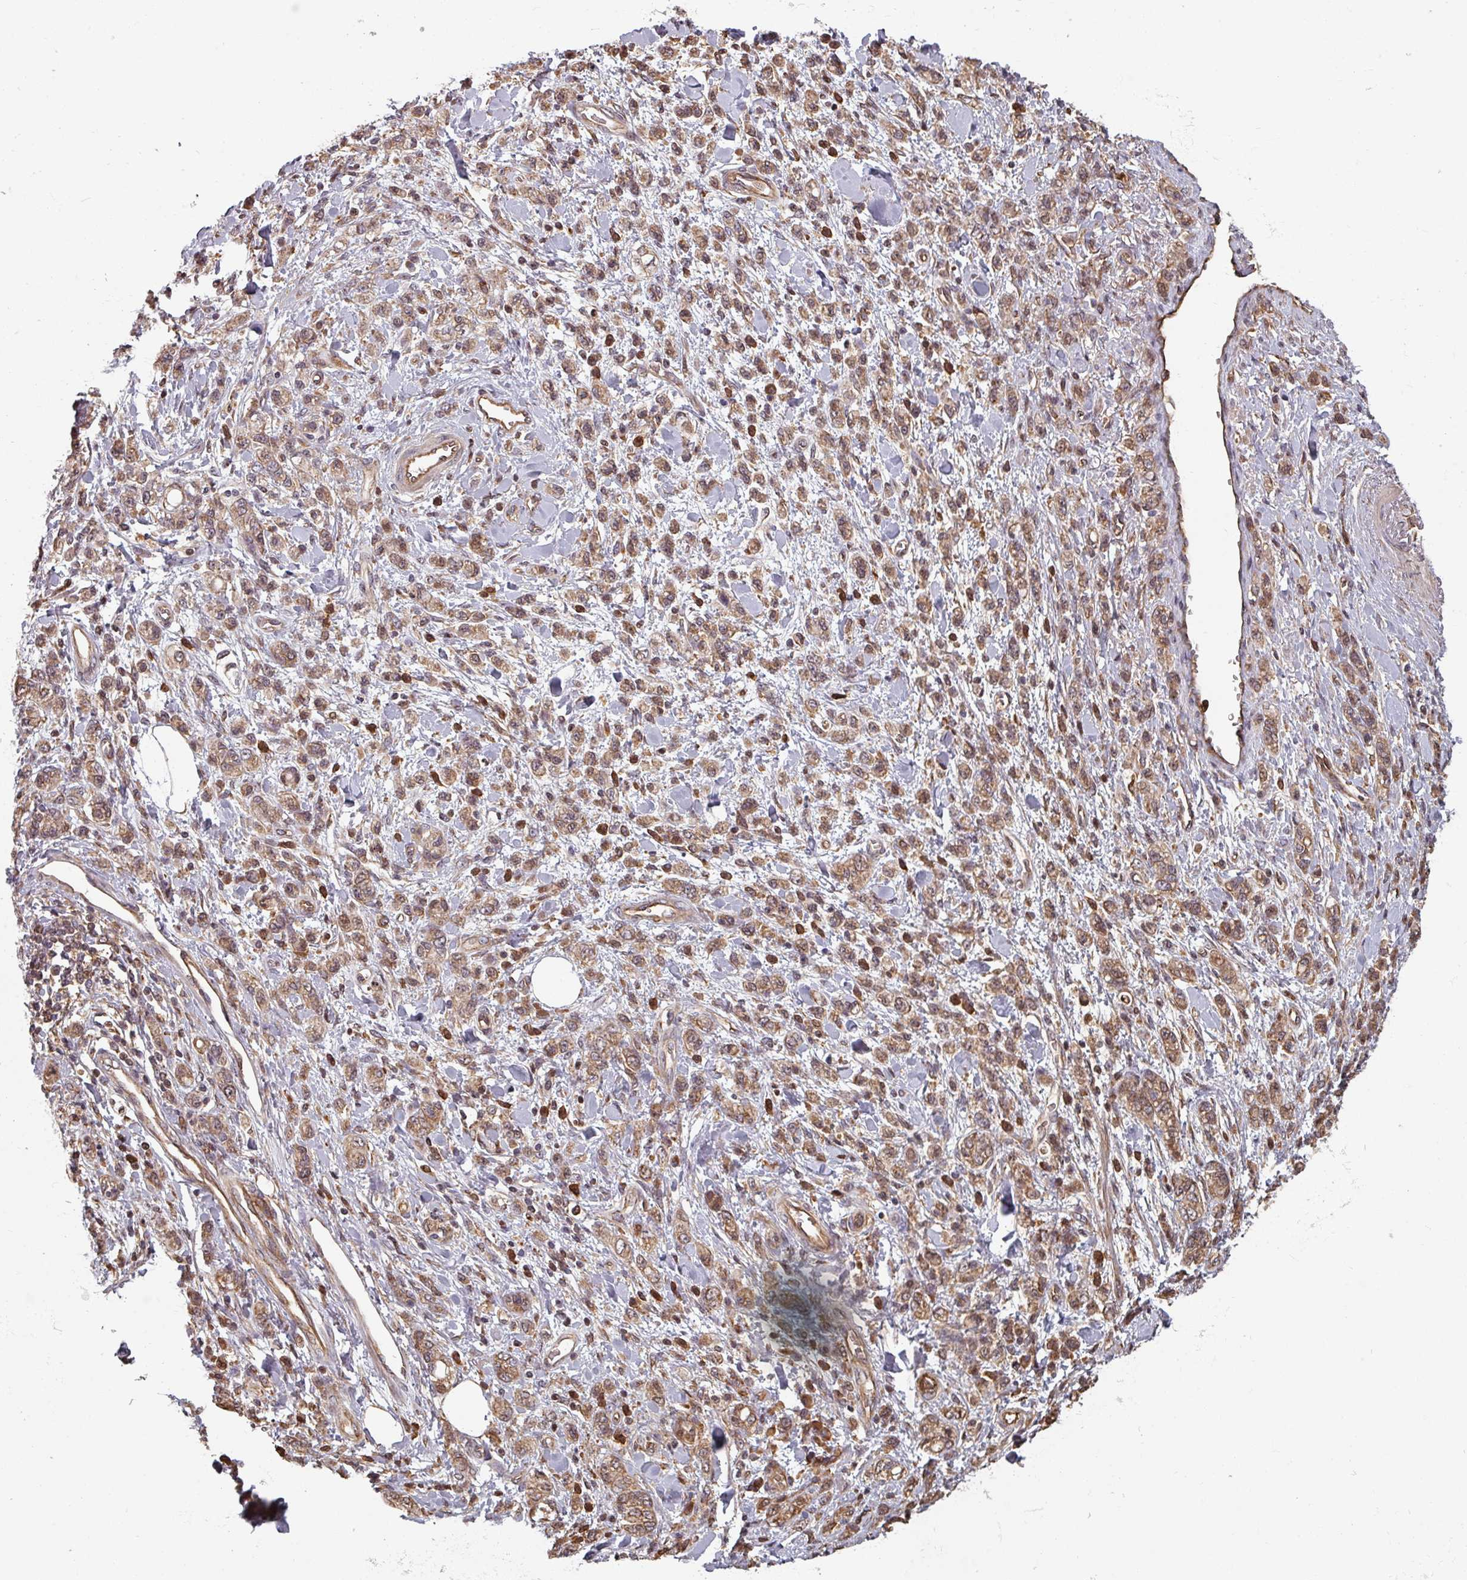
{"staining": {"intensity": "moderate", "quantity": ">75%", "location": "cytoplasmic/membranous,nuclear"}, "tissue": "stomach cancer", "cell_type": "Tumor cells", "image_type": "cancer", "snomed": [{"axis": "morphology", "description": "Adenocarcinoma, NOS"}, {"axis": "topography", "description": "Stomach"}], "caption": "Stomach cancer stained with immunohistochemistry demonstrates moderate cytoplasmic/membranous and nuclear staining in about >75% of tumor cells. Using DAB (3,3'-diaminobenzidine) (brown) and hematoxylin (blue) stains, captured at high magnification using brightfield microscopy.", "gene": "EID1", "patient": {"sex": "male", "age": 77}}